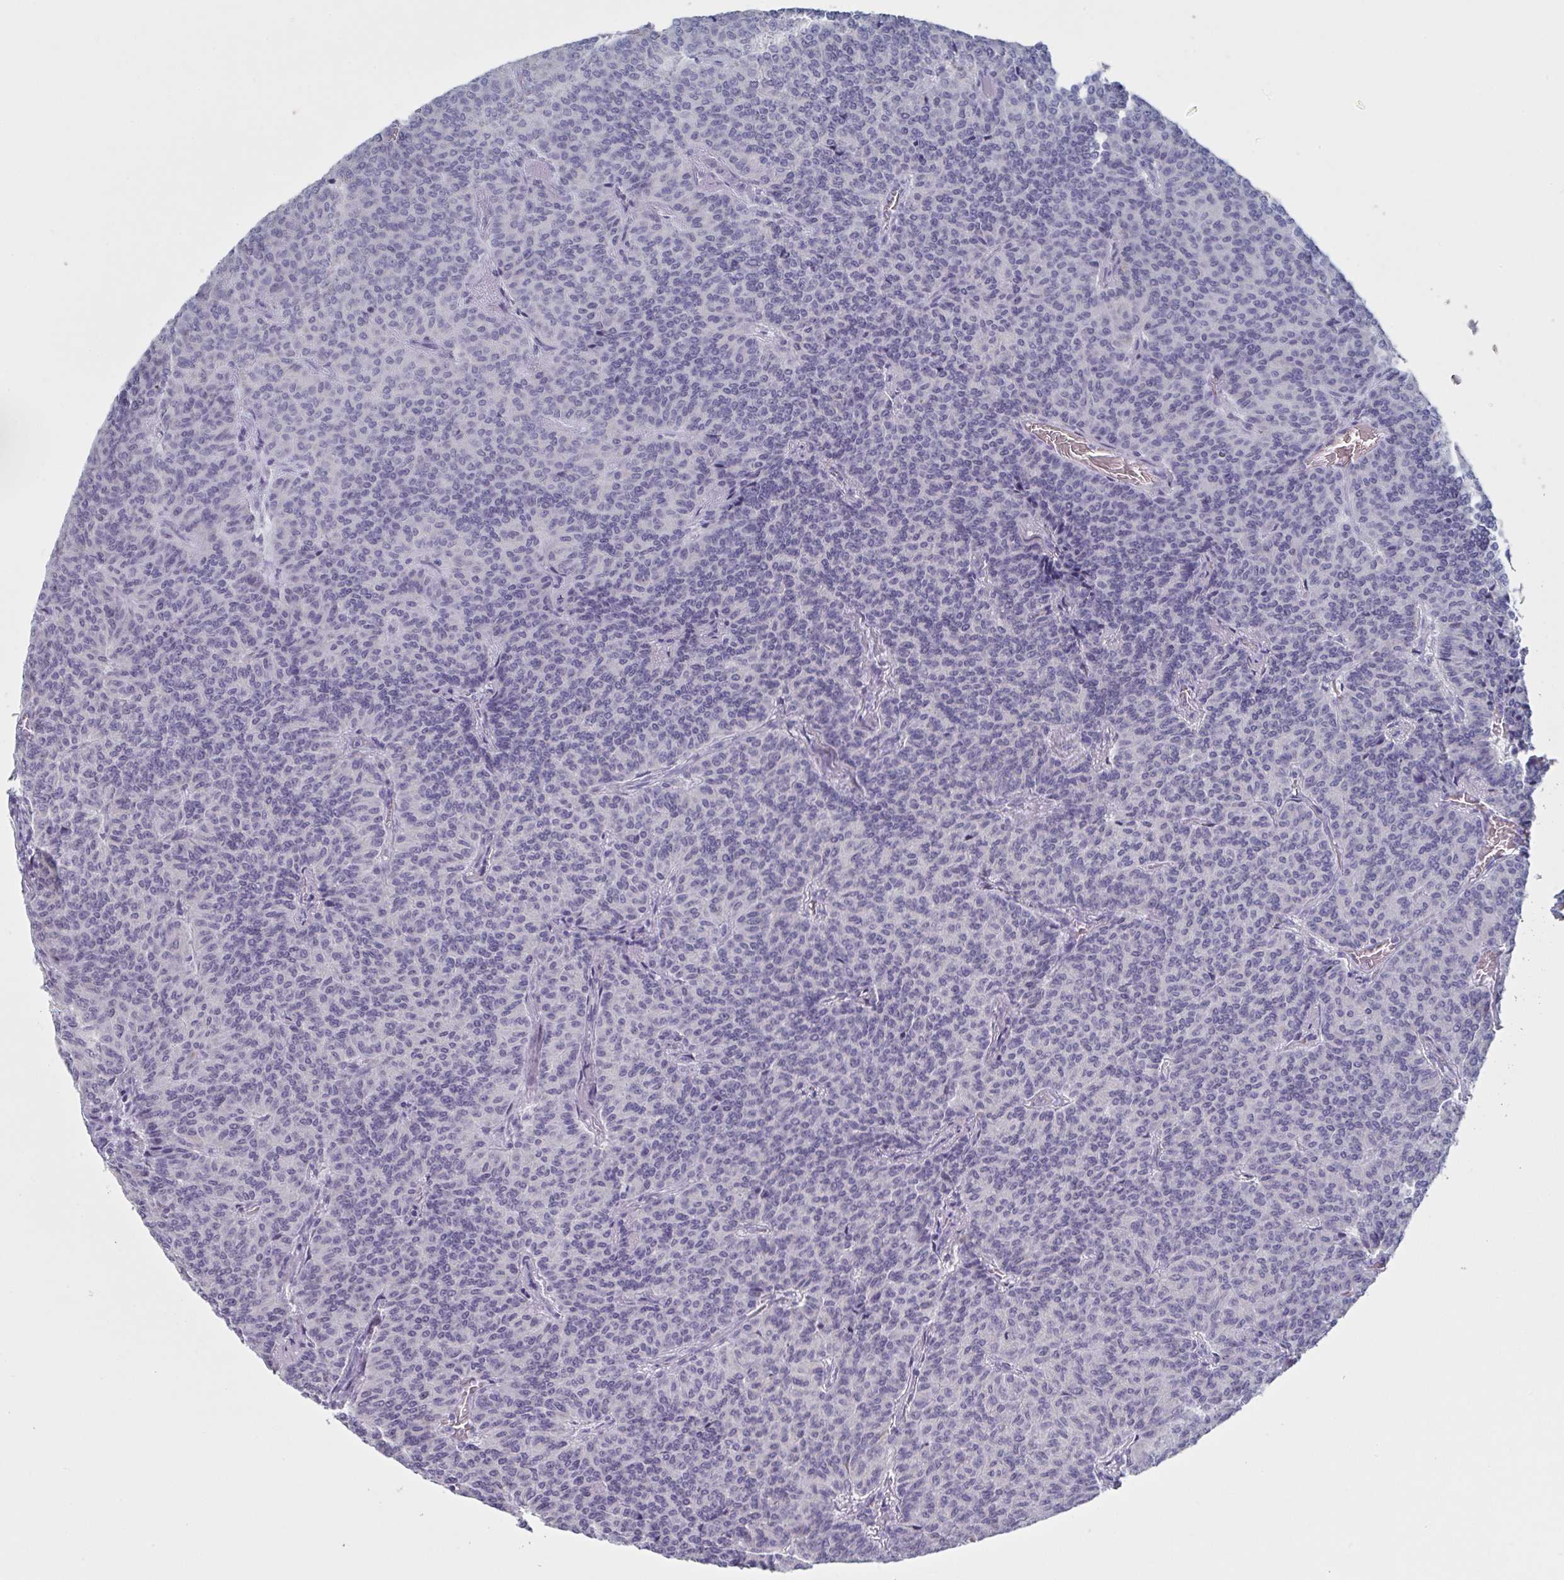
{"staining": {"intensity": "negative", "quantity": "none", "location": "none"}, "tissue": "carcinoid", "cell_type": "Tumor cells", "image_type": "cancer", "snomed": [{"axis": "morphology", "description": "Carcinoid, malignant, NOS"}, {"axis": "topography", "description": "Lung"}], "caption": "Immunohistochemistry (IHC) micrograph of neoplastic tissue: human carcinoid stained with DAB demonstrates no significant protein staining in tumor cells.", "gene": "NDUFC2", "patient": {"sex": "male", "age": 61}}